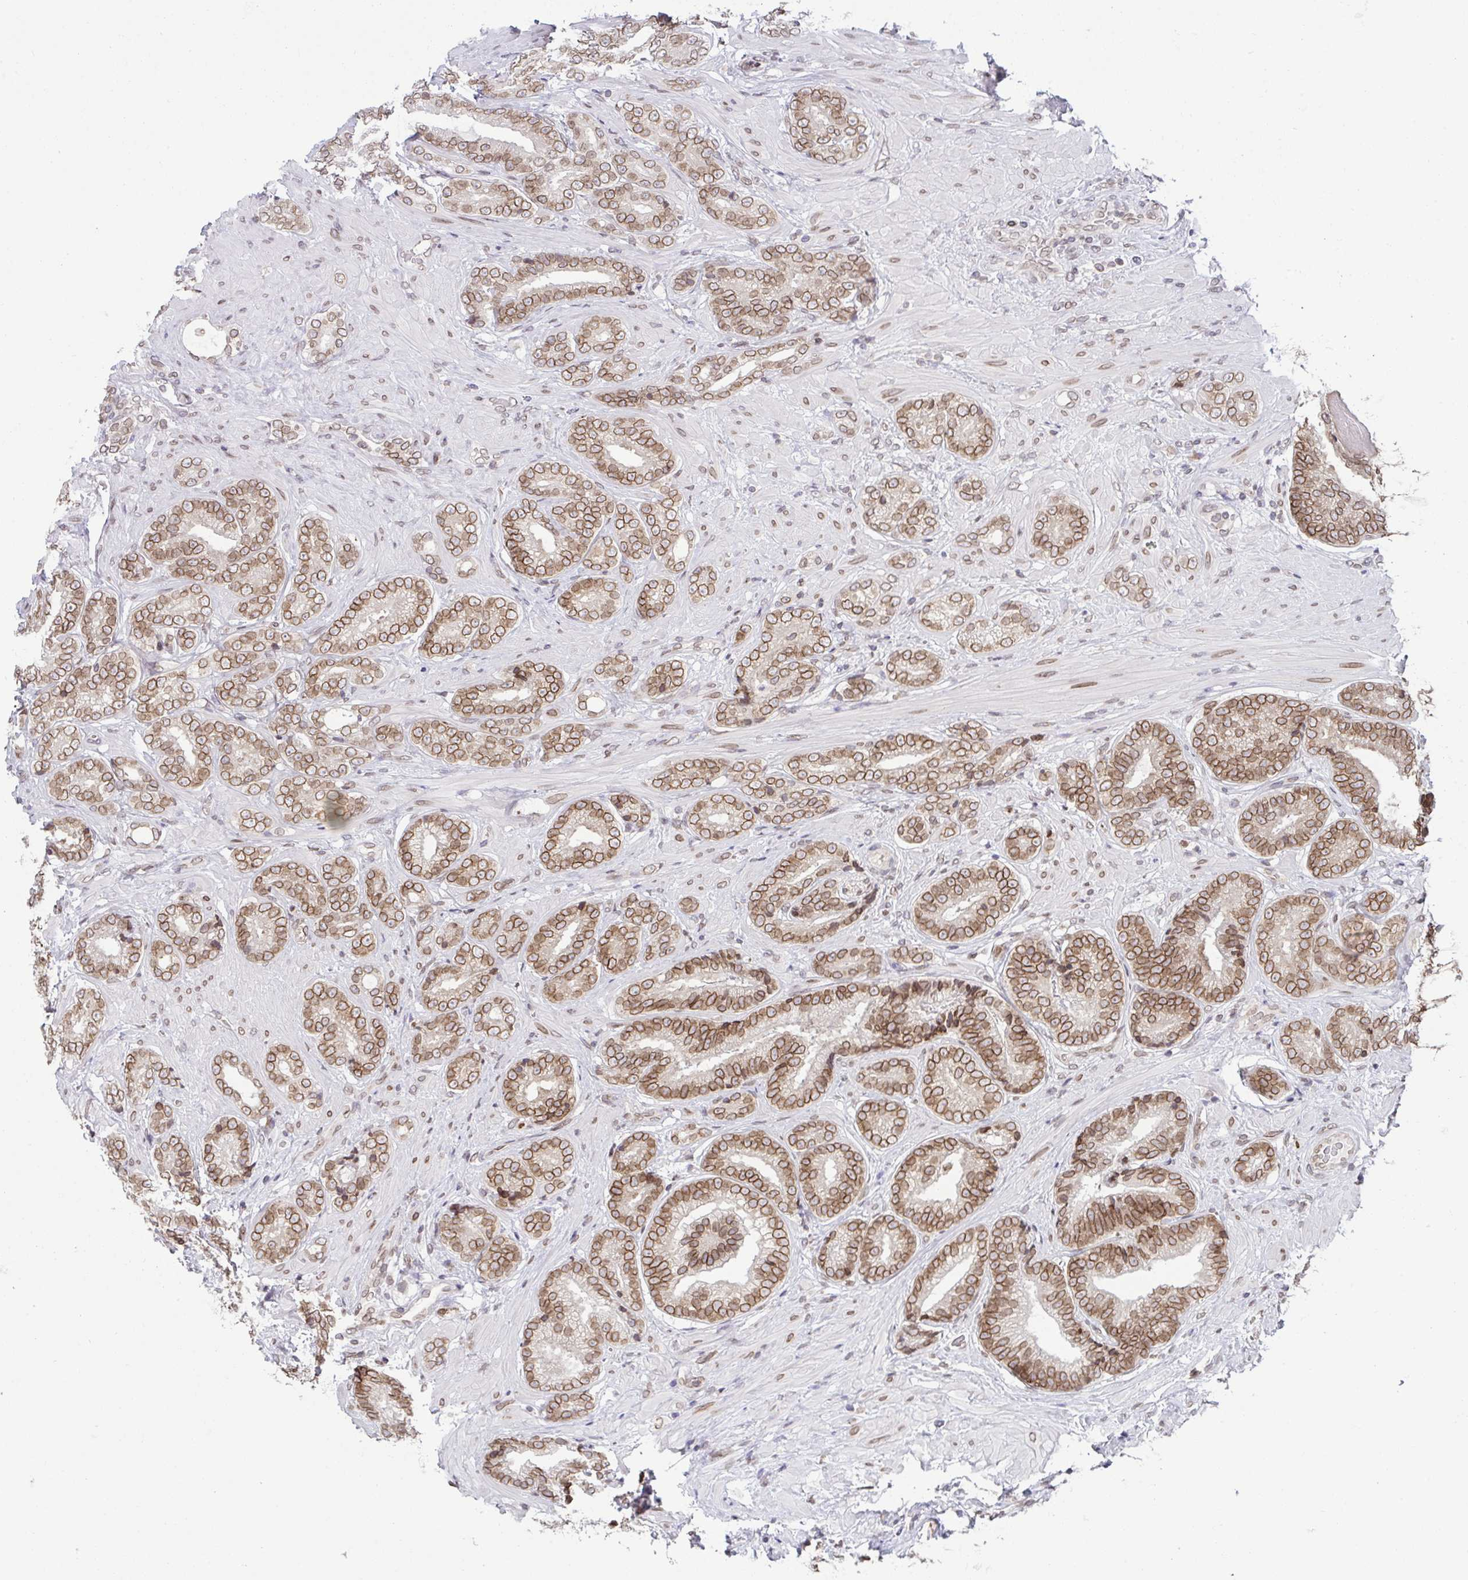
{"staining": {"intensity": "moderate", "quantity": ">75%", "location": "cytoplasmic/membranous,nuclear"}, "tissue": "prostate cancer", "cell_type": "Tumor cells", "image_type": "cancer", "snomed": [{"axis": "morphology", "description": "Adenocarcinoma, Low grade"}, {"axis": "topography", "description": "Prostate"}], "caption": "Prostate cancer stained with a protein marker exhibits moderate staining in tumor cells.", "gene": "RANBP2", "patient": {"sex": "male", "age": 61}}